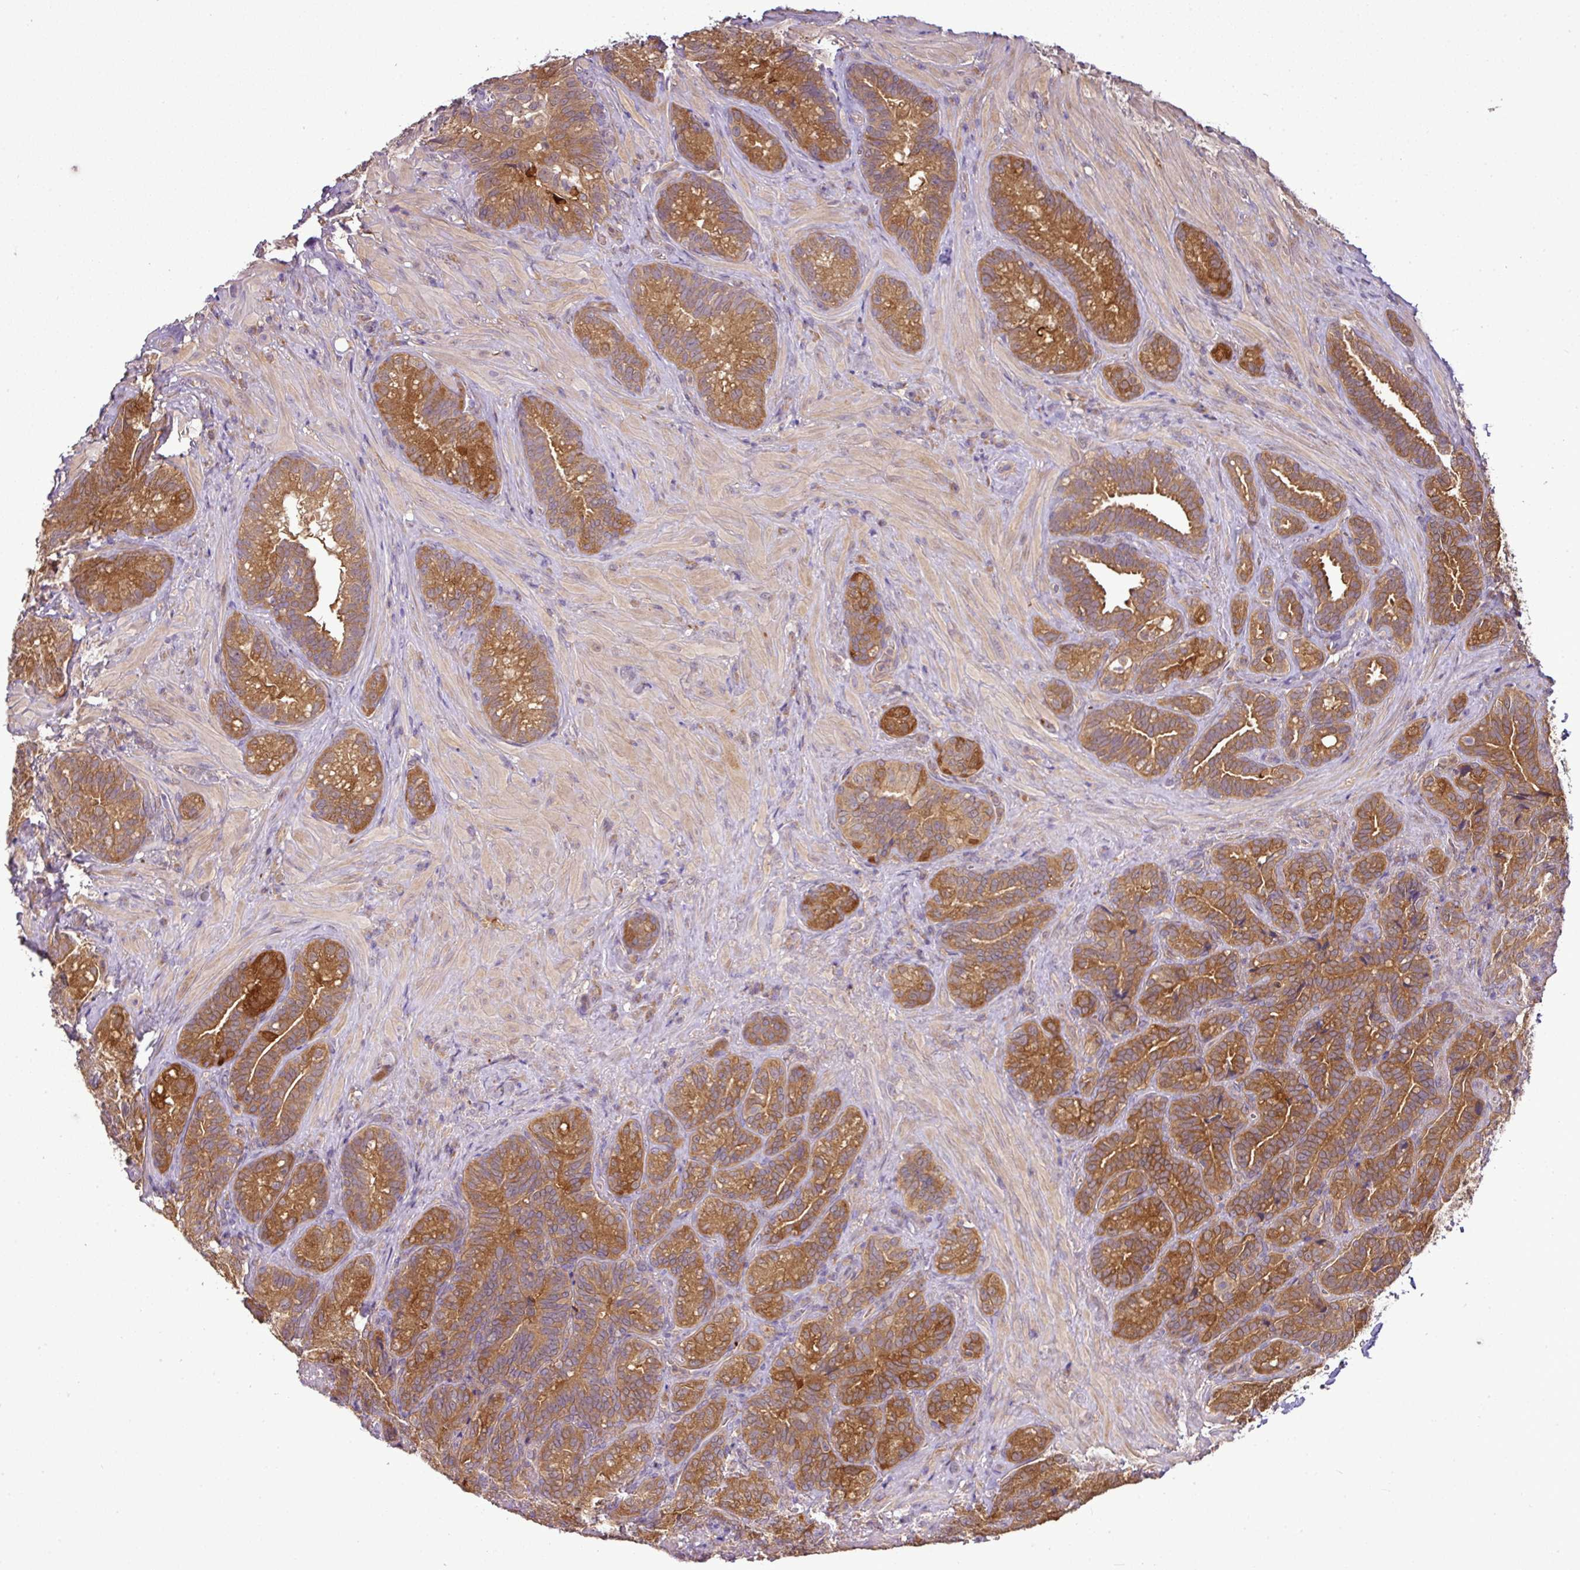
{"staining": {"intensity": "moderate", "quantity": ">75%", "location": "cytoplasmic/membranous"}, "tissue": "seminal vesicle", "cell_type": "Glandular cells", "image_type": "normal", "snomed": [{"axis": "morphology", "description": "Normal tissue, NOS"}, {"axis": "topography", "description": "Seminal veicle"}], "caption": "A brown stain highlights moderate cytoplasmic/membranous staining of a protein in glandular cells of unremarkable seminal vesicle.", "gene": "TMEM107", "patient": {"sex": "male", "age": 68}}